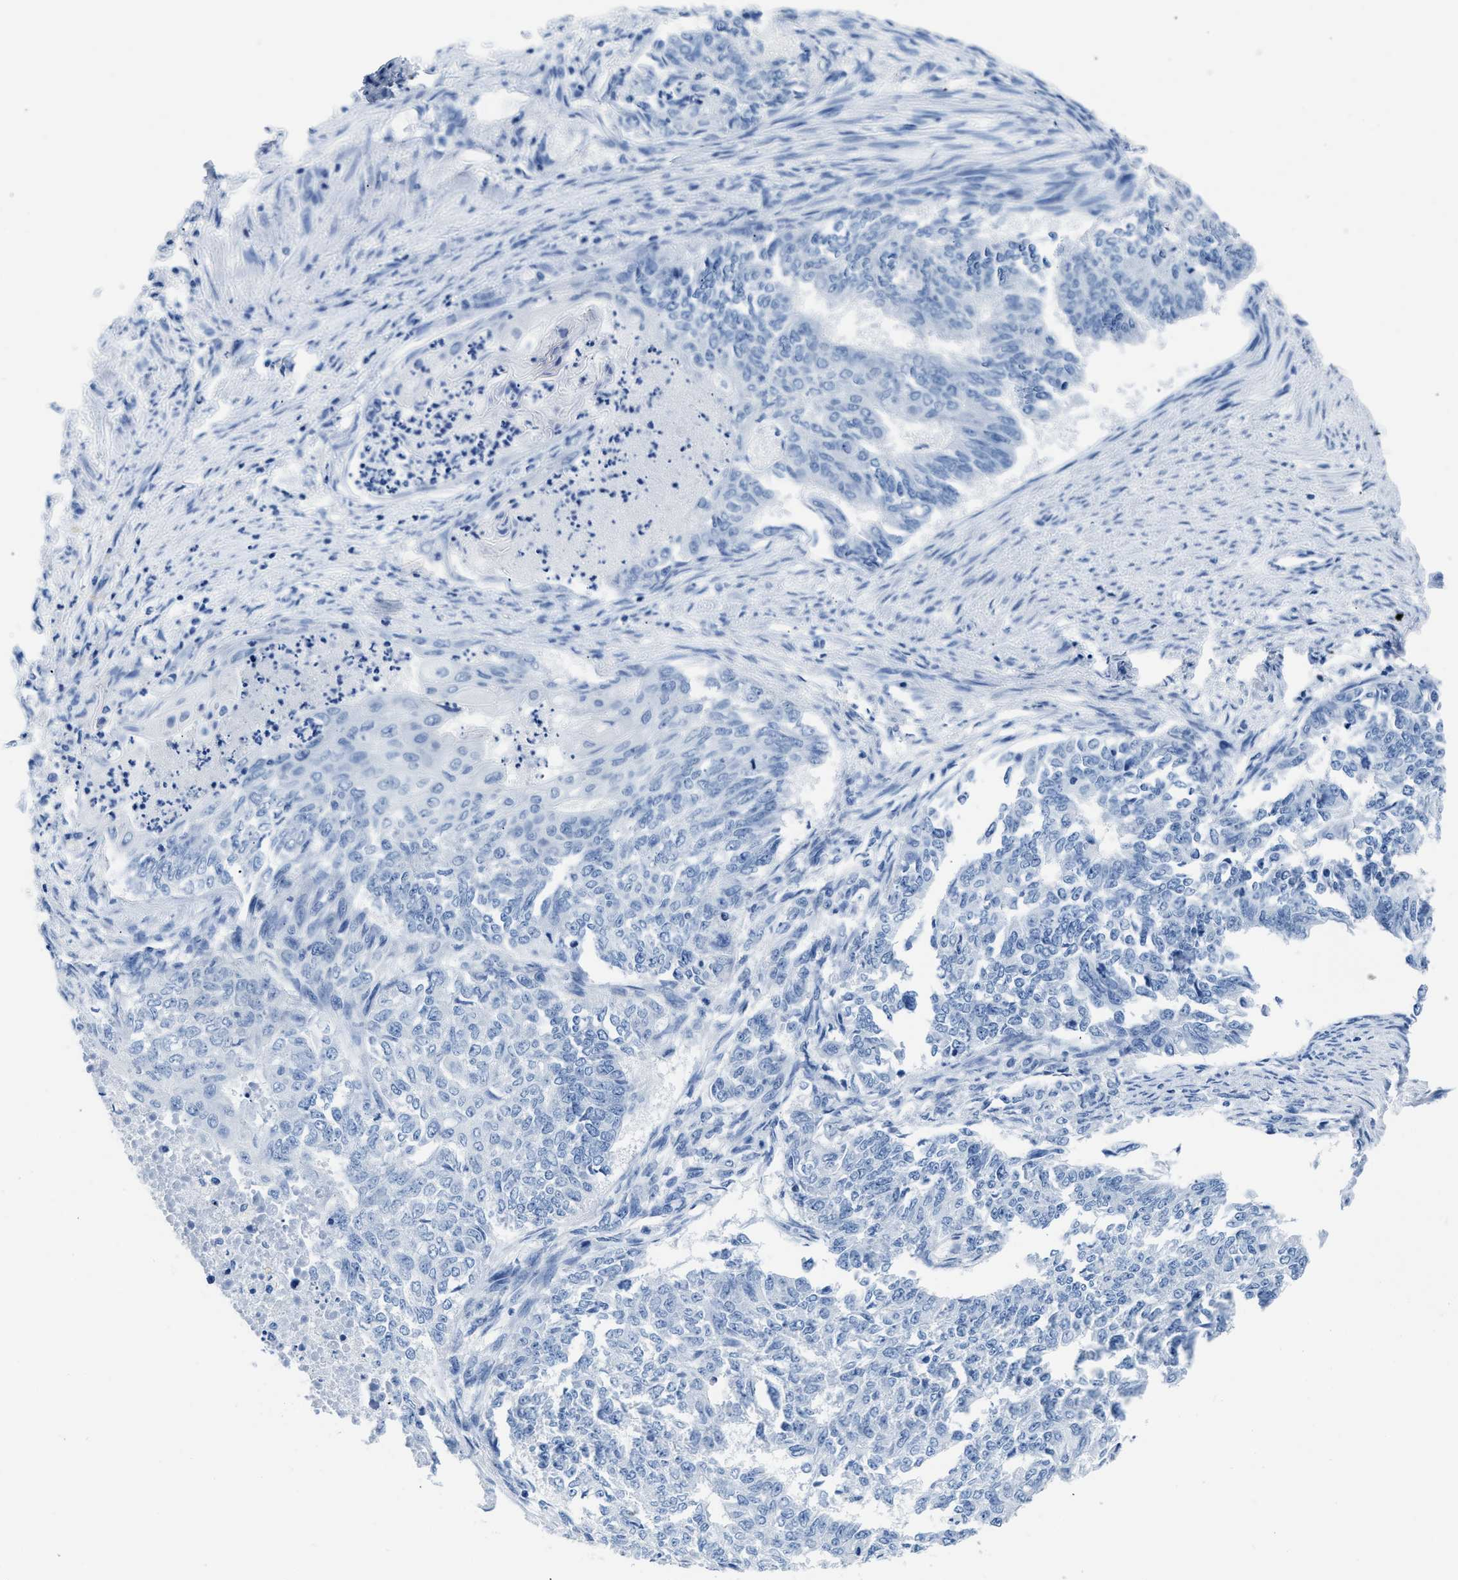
{"staining": {"intensity": "negative", "quantity": "none", "location": "none"}, "tissue": "endometrial cancer", "cell_type": "Tumor cells", "image_type": "cancer", "snomed": [{"axis": "morphology", "description": "Adenocarcinoma, NOS"}, {"axis": "topography", "description": "Endometrium"}], "caption": "A micrograph of human adenocarcinoma (endometrial) is negative for staining in tumor cells.", "gene": "NFATC2", "patient": {"sex": "female", "age": 32}}